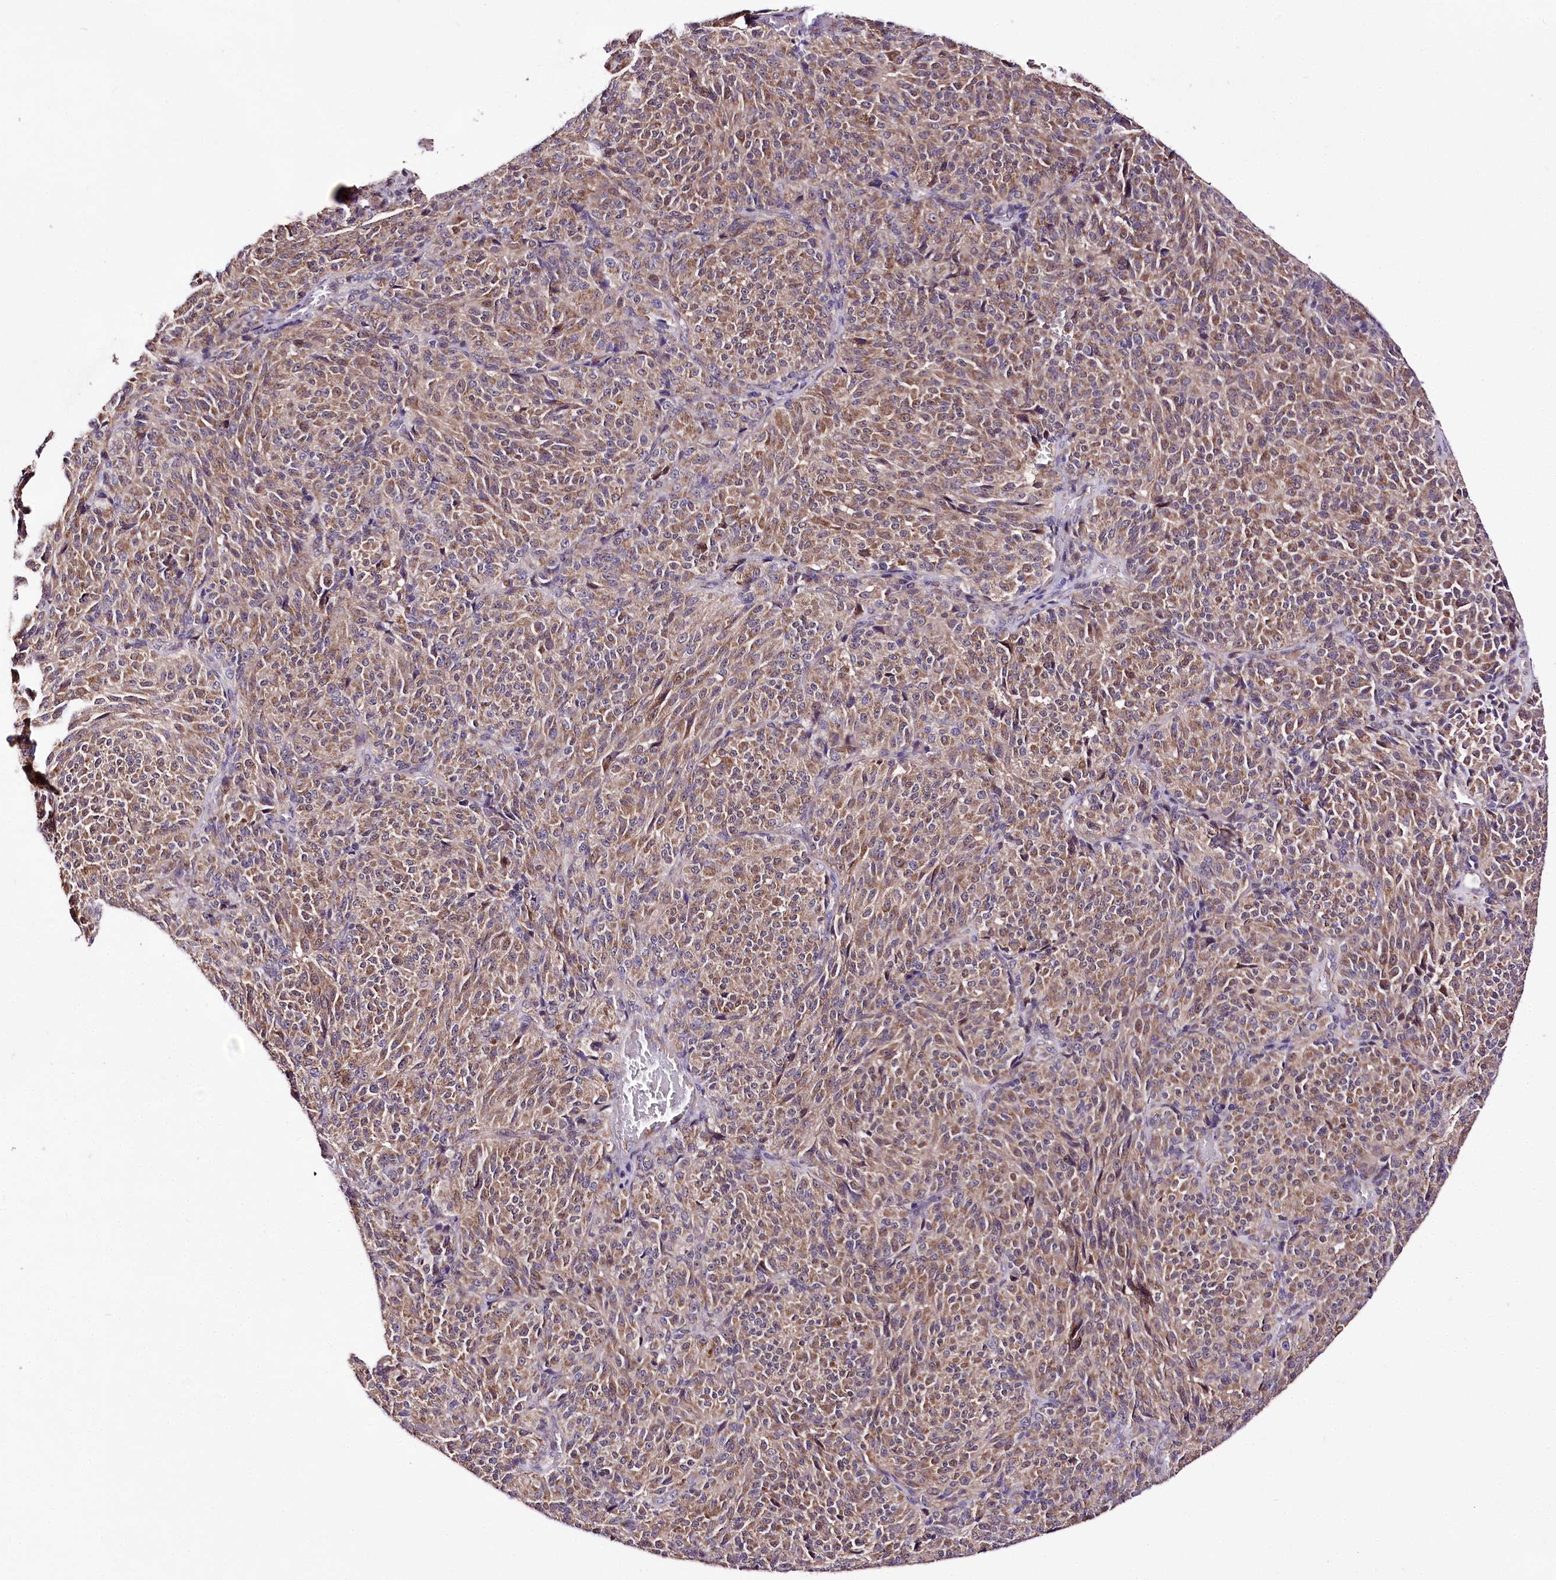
{"staining": {"intensity": "moderate", "quantity": ">75%", "location": "cytoplasmic/membranous"}, "tissue": "melanoma", "cell_type": "Tumor cells", "image_type": "cancer", "snomed": [{"axis": "morphology", "description": "Malignant melanoma, Metastatic site"}, {"axis": "topography", "description": "Brain"}], "caption": "High-magnification brightfield microscopy of melanoma stained with DAB (brown) and counterstained with hematoxylin (blue). tumor cells exhibit moderate cytoplasmic/membranous positivity is appreciated in about>75% of cells. Ihc stains the protein of interest in brown and the nuclei are stained blue.", "gene": "ATE1", "patient": {"sex": "female", "age": 56}}